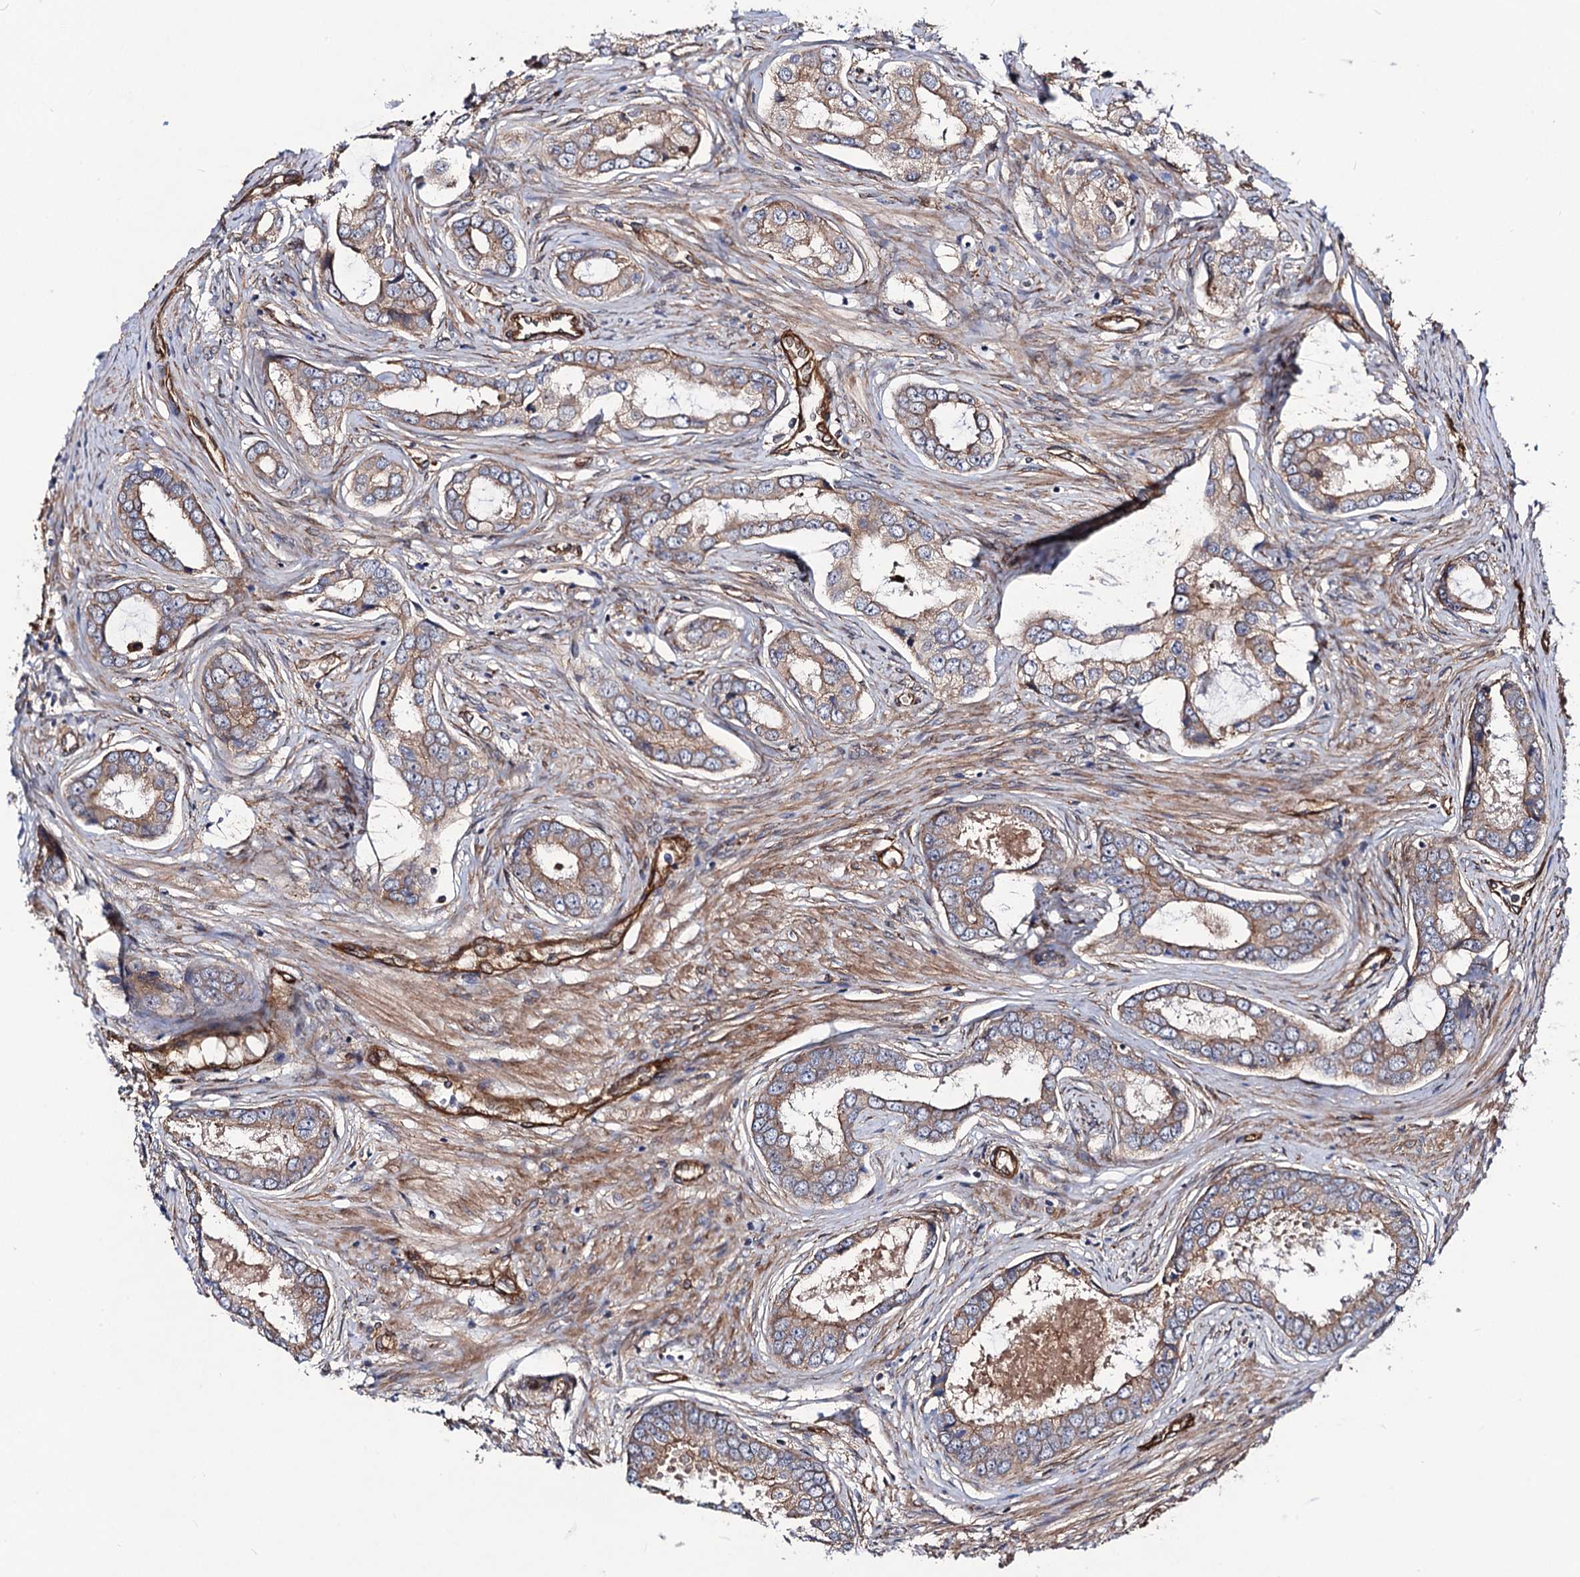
{"staining": {"intensity": "weak", "quantity": ">75%", "location": "cytoplasmic/membranous"}, "tissue": "prostate cancer", "cell_type": "Tumor cells", "image_type": "cancer", "snomed": [{"axis": "morphology", "description": "Adenocarcinoma, Low grade"}, {"axis": "topography", "description": "Prostate"}], "caption": "Protein expression analysis of prostate cancer (adenocarcinoma (low-grade)) exhibits weak cytoplasmic/membranous positivity in about >75% of tumor cells.", "gene": "CIP2A", "patient": {"sex": "male", "age": 68}}